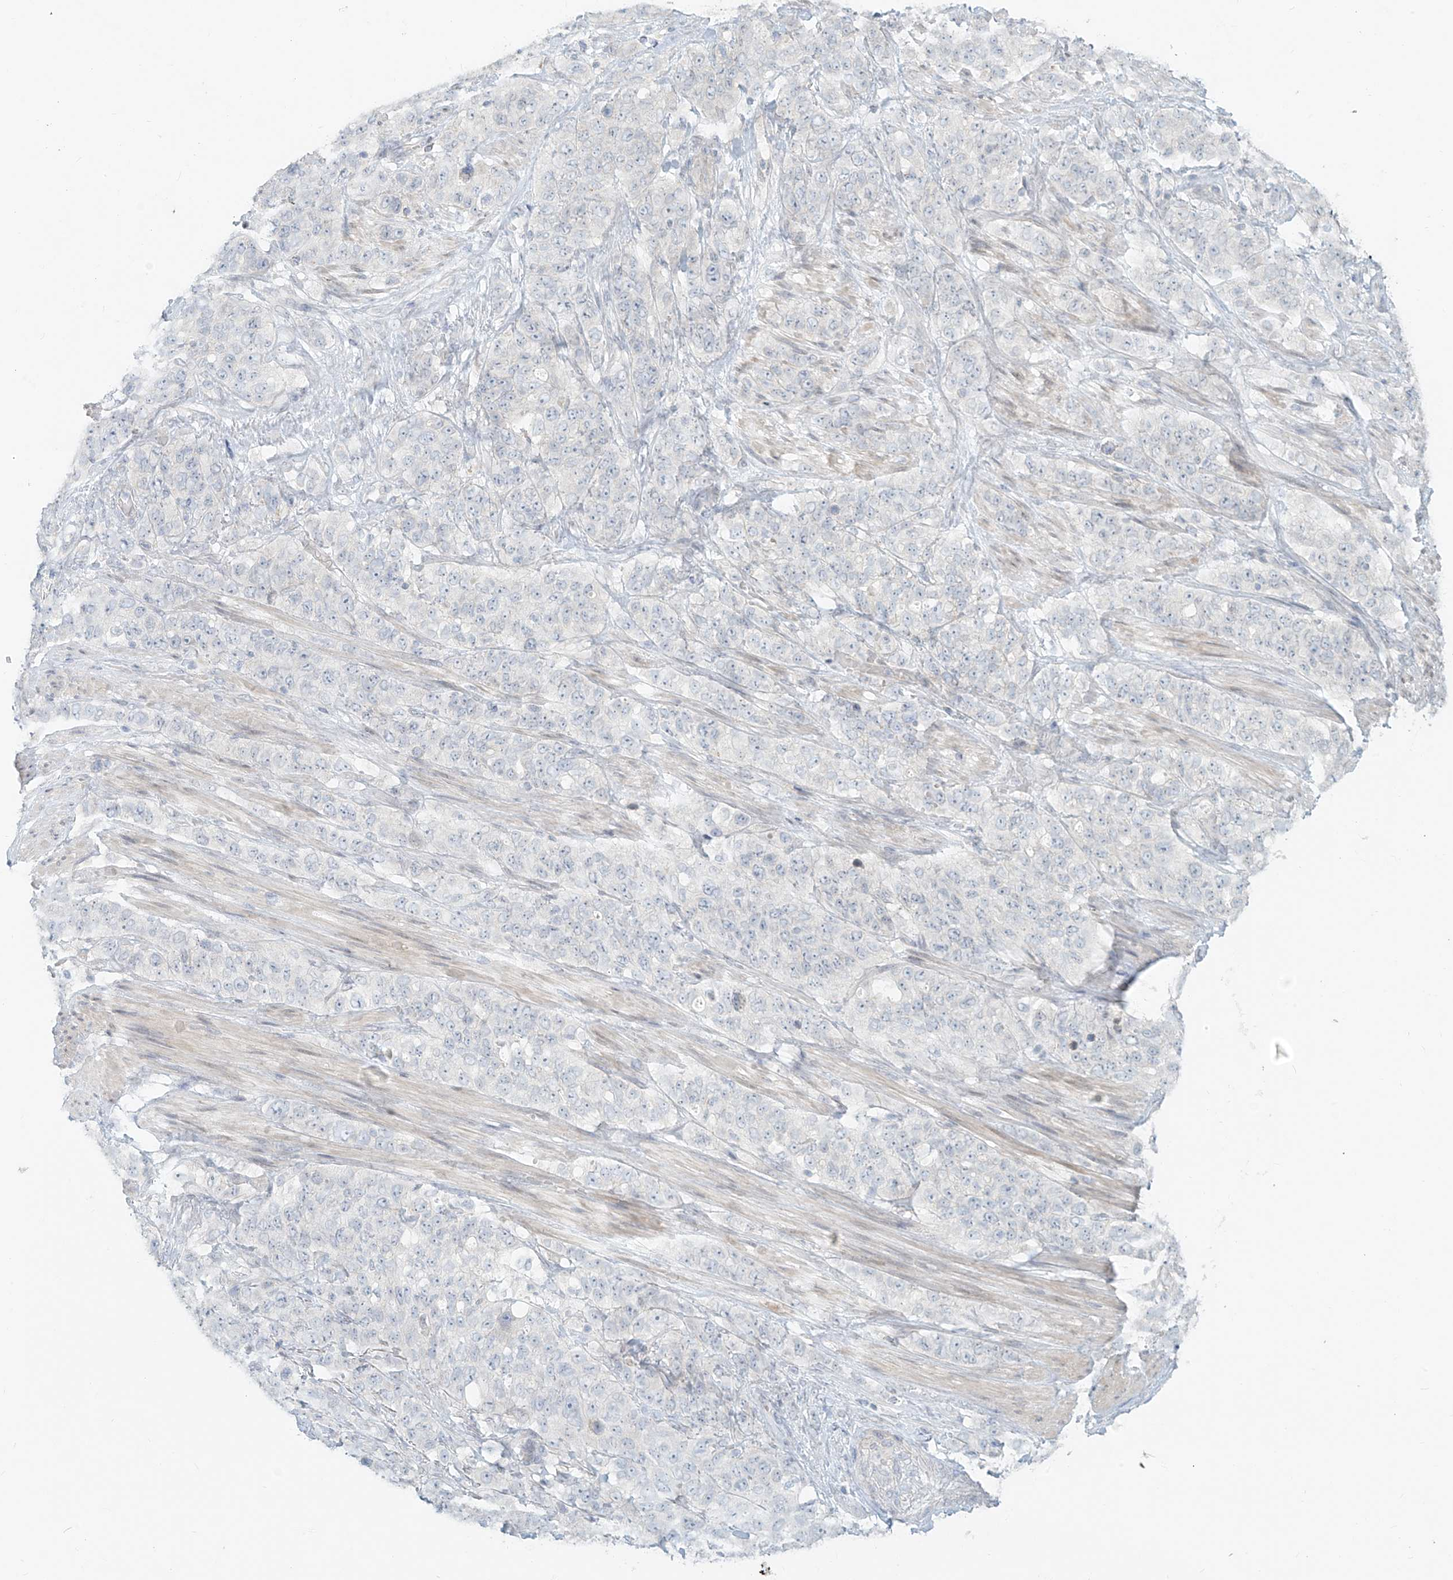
{"staining": {"intensity": "negative", "quantity": "none", "location": "none"}, "tissue": "stomach cancer", "cell_type": "Tumor cells", "image_type": "cancer", "snomed": [{"axis": "morphology", "description": "Adenocarcinoma, NOS"}, {"axis": "topography", "description": "Stomach"}], "caption": "IHC of adenocarcinoma (stomach) shows no positivity in tumor cells.", "gene": "OSBPL7", "patient": {"sex": "male", "age": 48}}